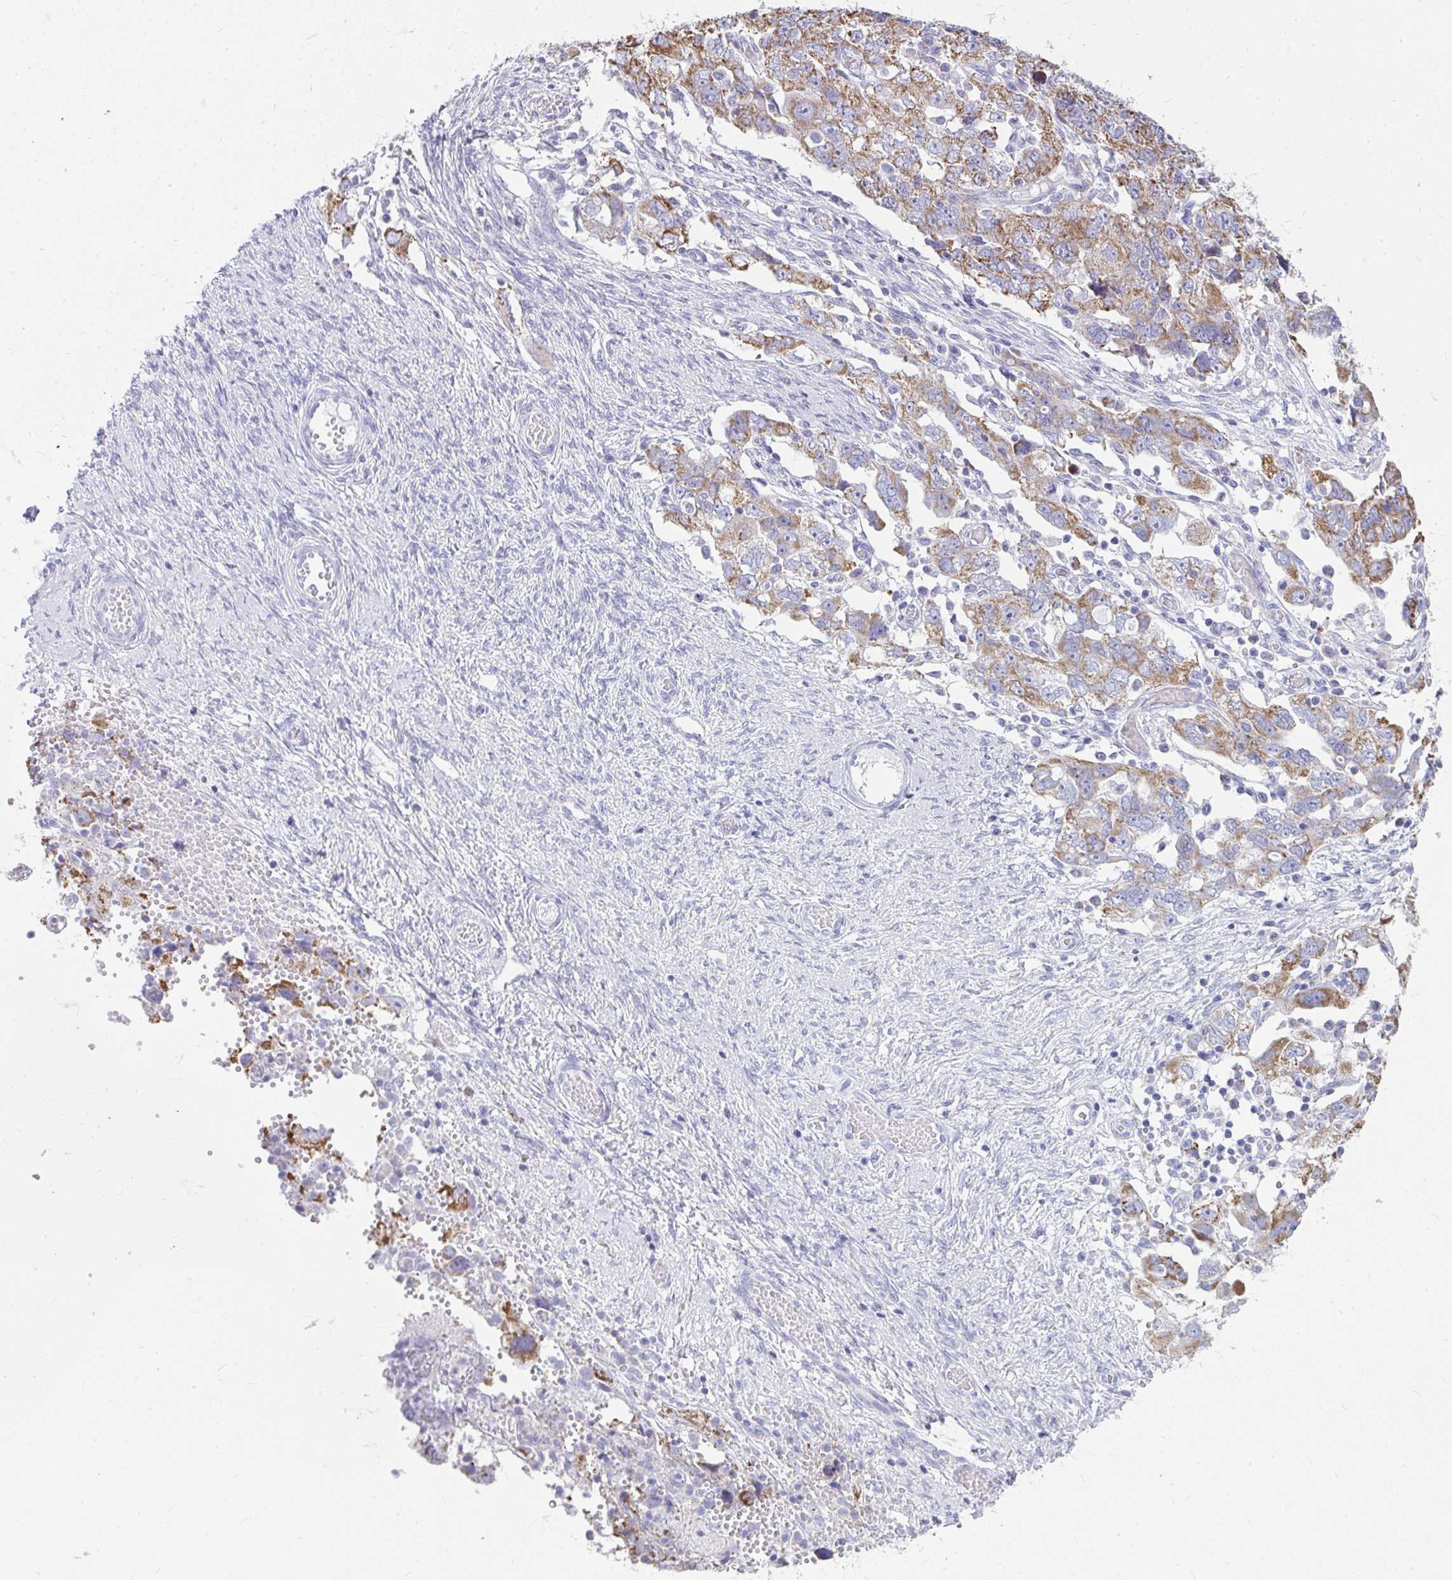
{"staining": {"intensity": "moderate", "quantity": ">75%", "location": "cytoplasmic/membranous"}, "tissue": "ovarian cancer", "cell_type": "Tumor cells", "image_type": "cancer", "snomed": [{"axis": "morphology", "description": "Carcinoma, NOS"}, {"axis": "morphology", "description": "Cystadenocarcinoma, serous, NOS"}, {"axis": "topography", "description": "Ovary"}], "caption": "An immunohistochemistry image of tumor tissue is shown. Protein staining in brown shows moderate cytoplasmic/membranous positivity in ovarian cancer within tumor cells. The staining was performed using DAB (3,3'-diaminobenzidine), with brown indicating positive protein expression. Nuclei are stained blue with hematoxylin.", "gene": "SLC6A1", "patient": {"sex": "female", "age": 69}}